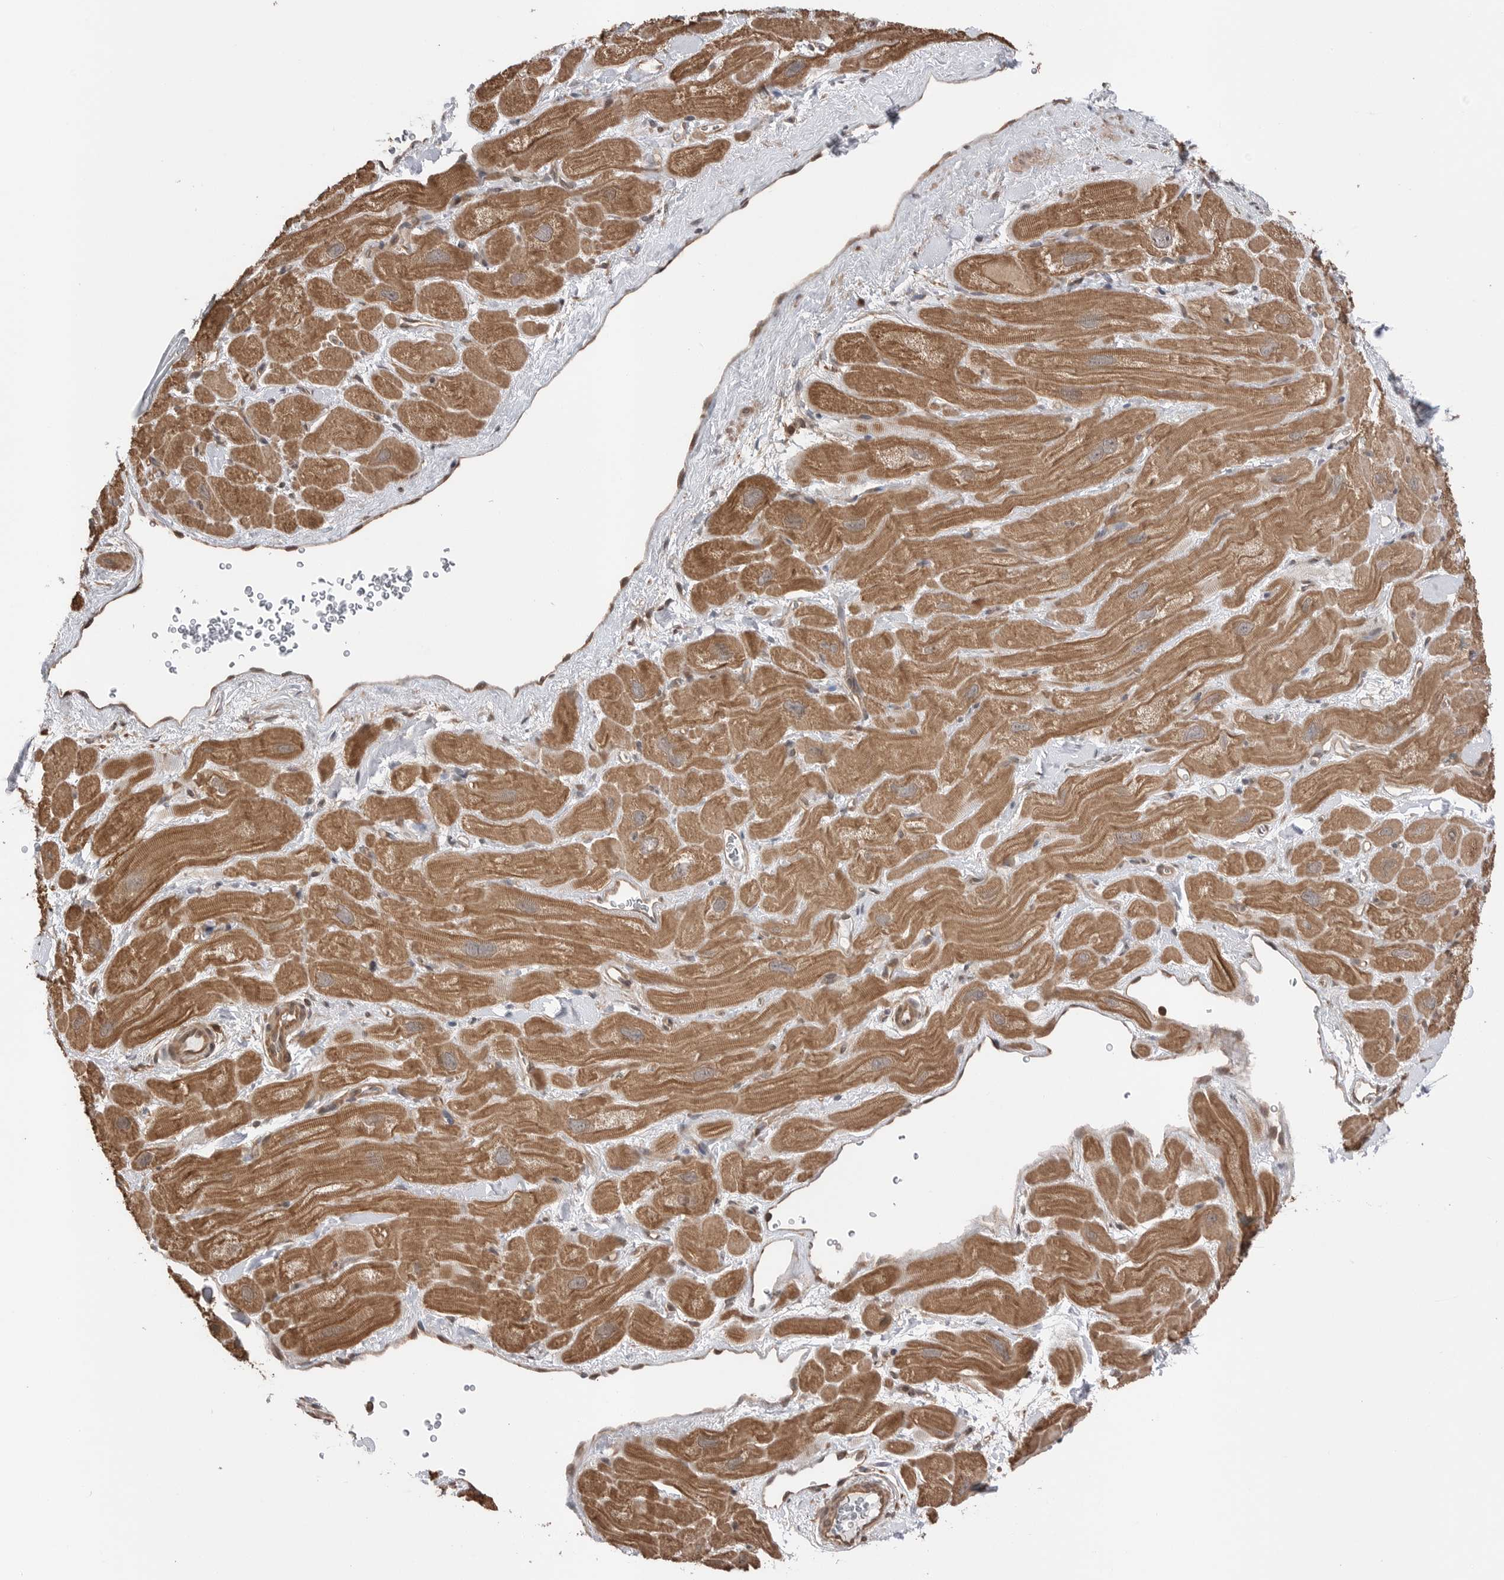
{"staining": {"intensity": "moderate", "quantity": ">75%", "location": "cytoplasmic/membranous"}, "tissue": "heart muscle", "cell_type": "Cardiomyocytes", "image_type": "normal", "snomed": [{"axis": "morphology", "description": "Normal tissue, NOS"}, {"axis": "topography", "description": "Heart"}], "caption": "IHC micrograph of benign heart muscle: heart muscle stained using immunohistochemistry reveals medium levels of moderate protein expression localized specifically in the cytoplasmic/membranous of cardiomyocytes, appearing as a cytoplasmic/membranous brown color.", "gene": "PEAK1", "patient": {"sex": "male", "age": 49}}